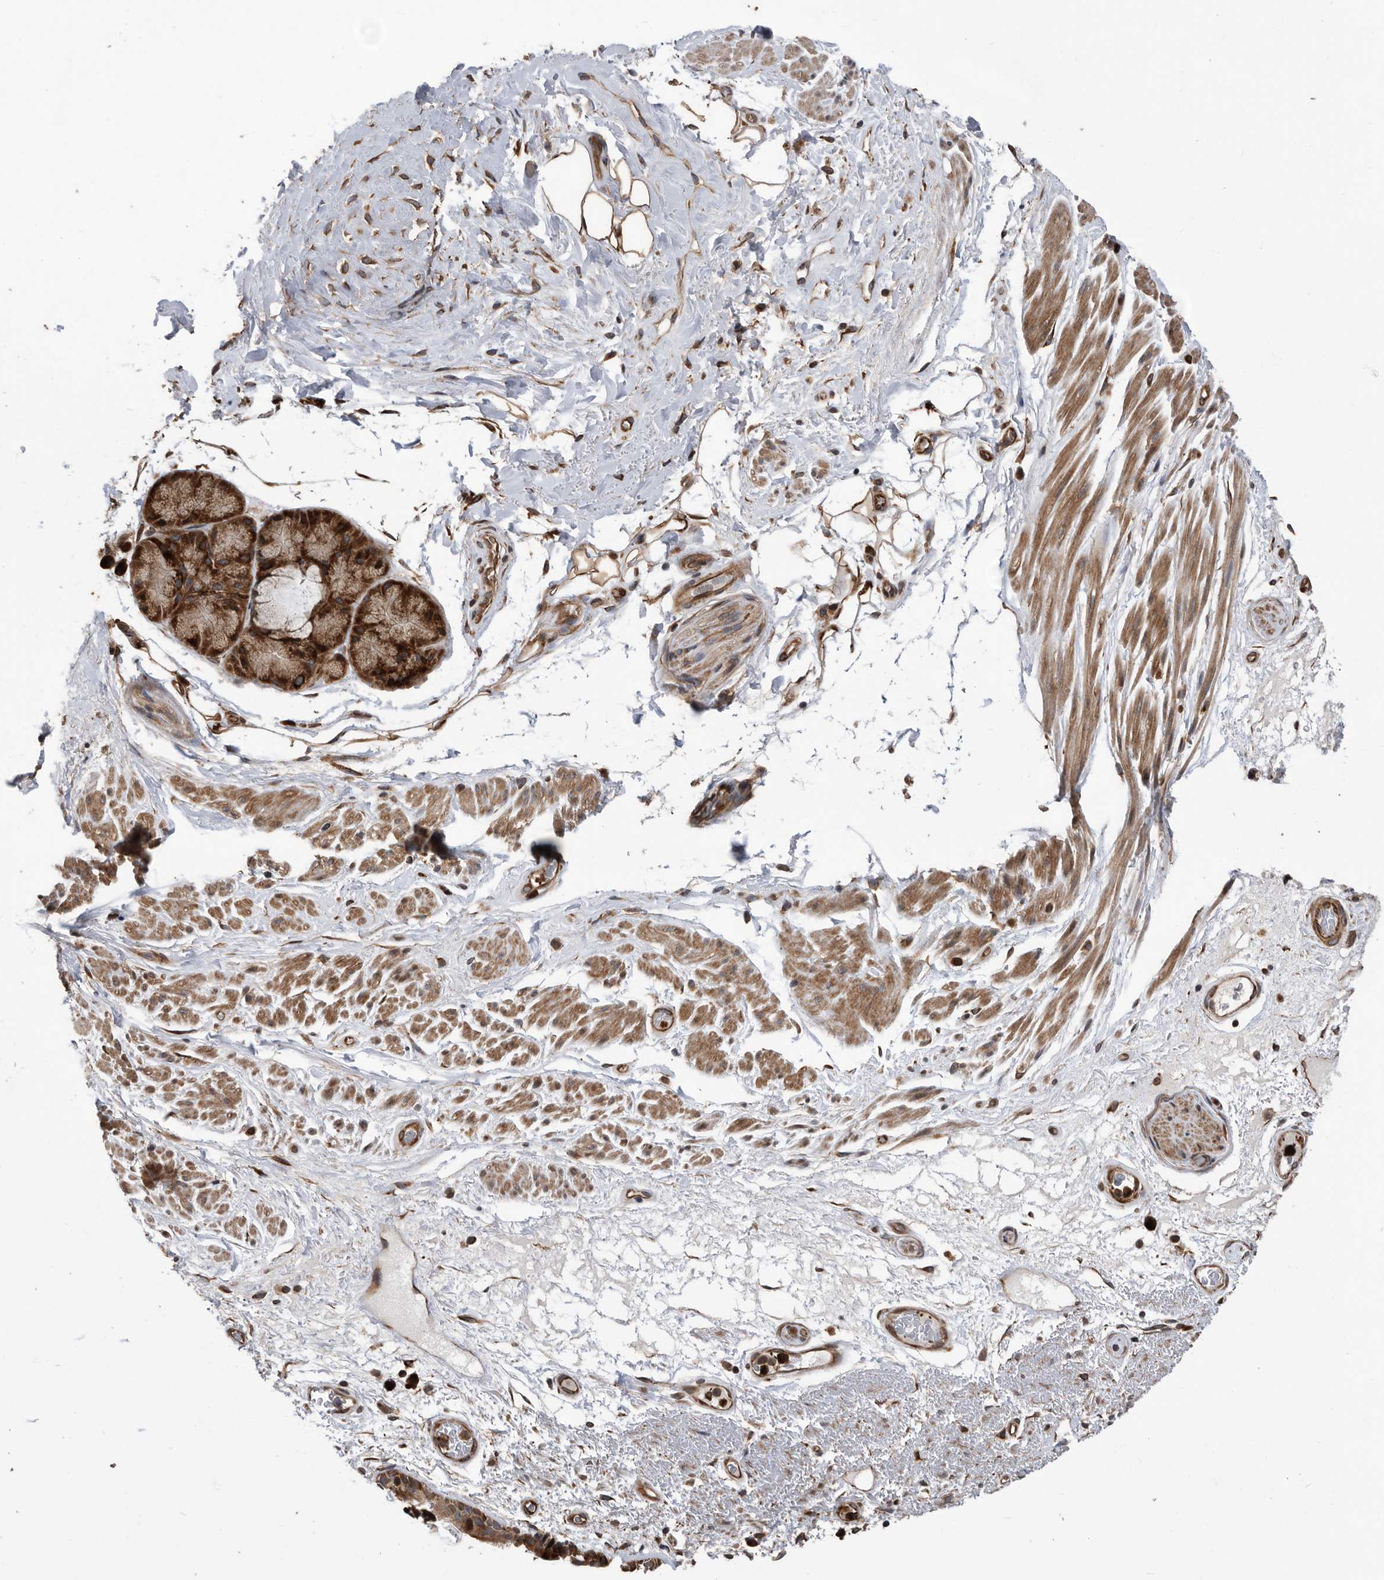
{"staining": {"intensity": "strong", "quantity": ">75%", "location": "cytoplasmic/membranous"}, "tissue": "bronchus", "cell_type": "Respiratory epithelial cells", "image_type": "normal", "snomed": [{"axis": "morphology", "description": "Normal tissue, NOS"}, {"axis": "morphology", "description": "Squamous cell carcinoma, NOS"}, {"axis": "topography", "description": "Lymph node"}, {"axis": "topography", "description": "Bronchus"}, {"axis": "topography", "description": "Lung"}], "caption": "Respiratory epithelial cells reveal high levels of strong cytoplasmic/membranous positivity in about >75% of cells in unremarkable bronchus.", "gene": "SERINC2", "patient": {"sex": "male", "age": 66}}